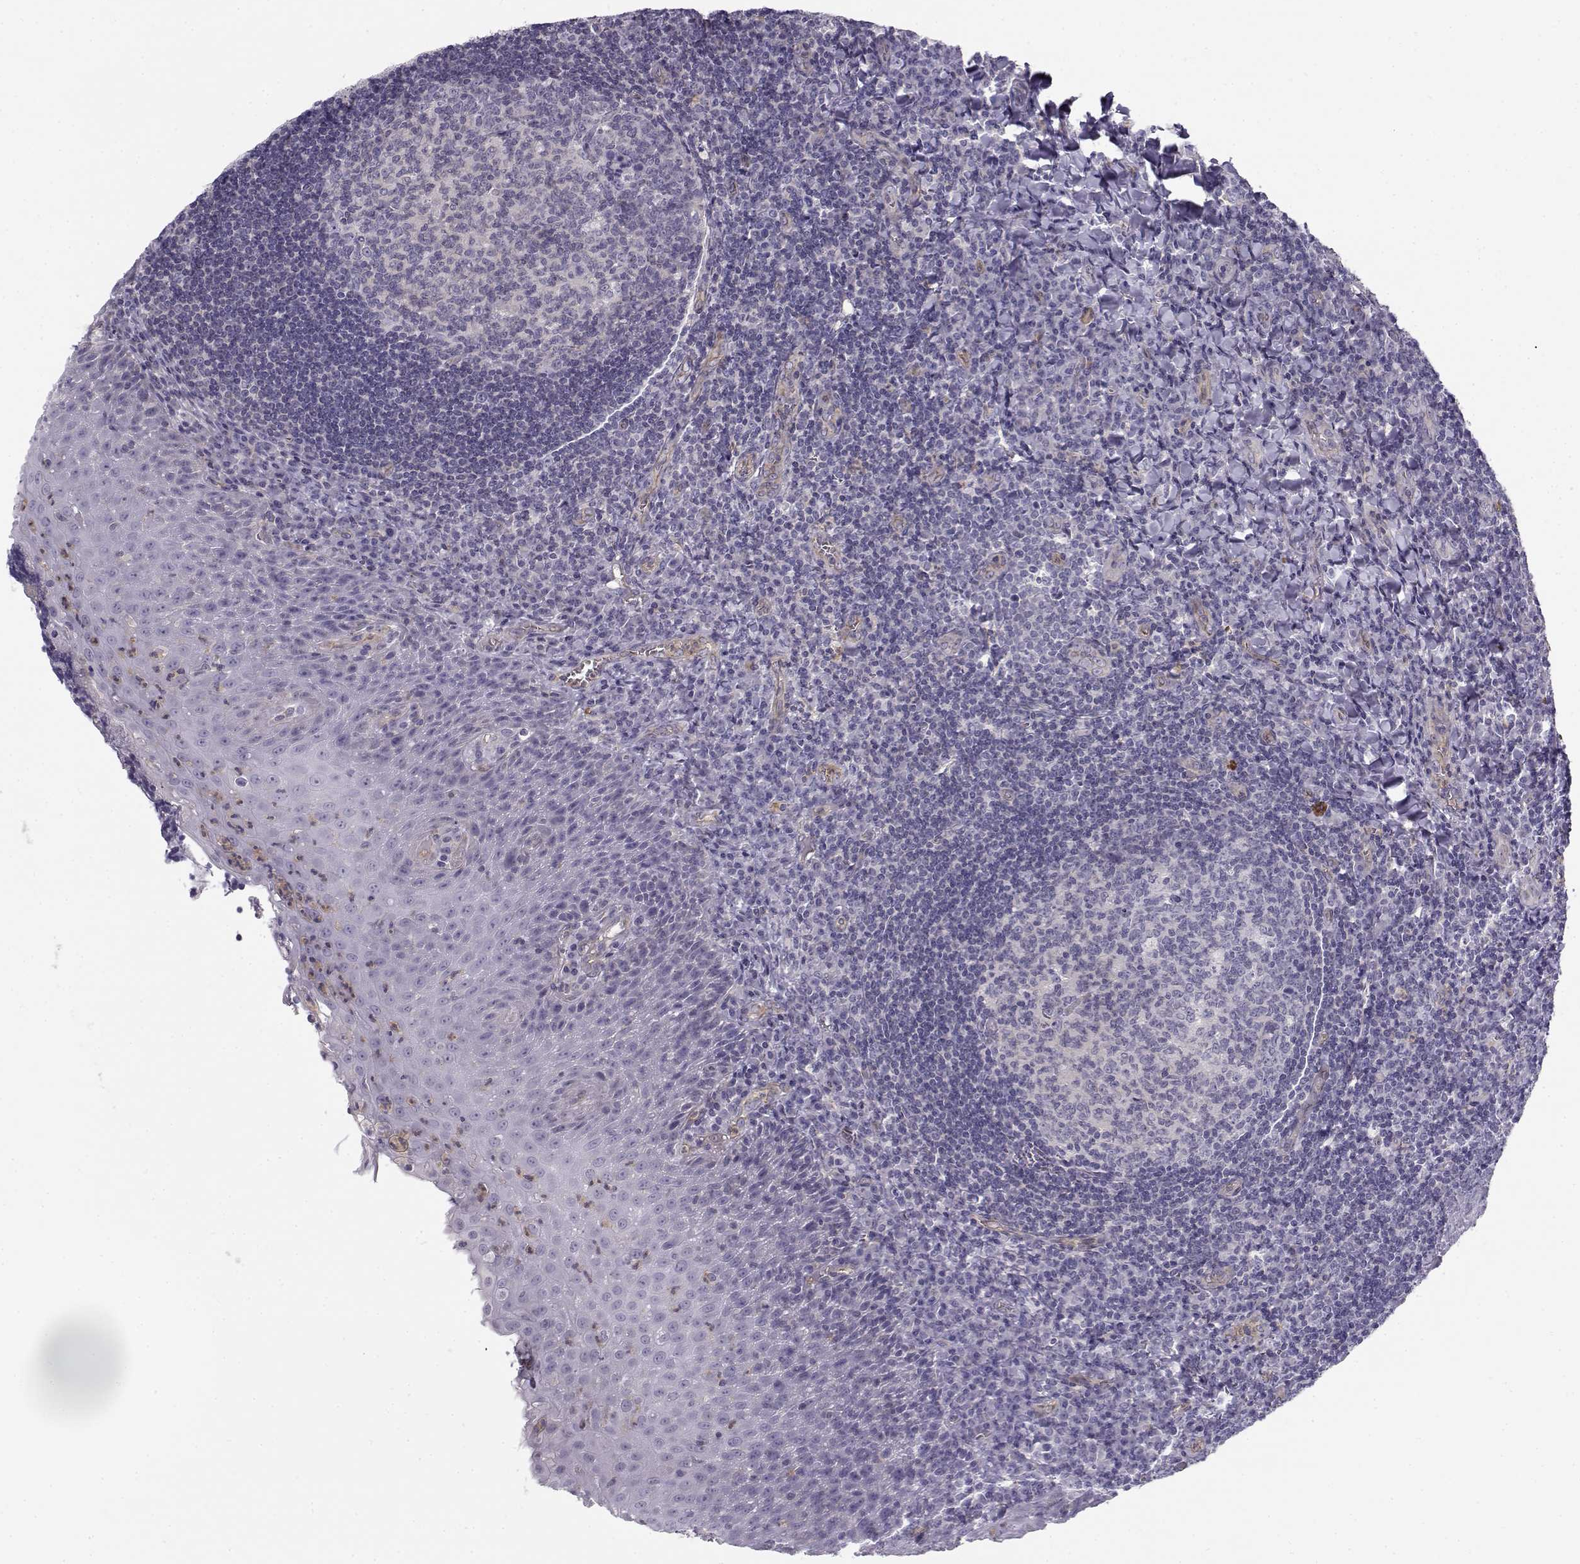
{"staining": {"intensity": "negative", "quantity": "none", "location": "none"}, "tissue": "tonsil", "cell_type": "Germinal center cells", "image_type": "normal", "snomed": [{"axis": "morphology", "description": "Normal tissue, NOS"}, {"axis": "morphology", "description": "Inflammation, NOS"}, {"axis": "topography", "description": "Tonsil"}], "caption": "A histopathology image of tonsil stained for a protein reveals no brown staining in germinal center cells. (Brightfield microscopy of DAB (3,3'-diaminobenzidine) immunohistochemistry (IHC) at high magnification).", "gene": "MYO1A", "patient": {"sex": "female", "age": 31}}